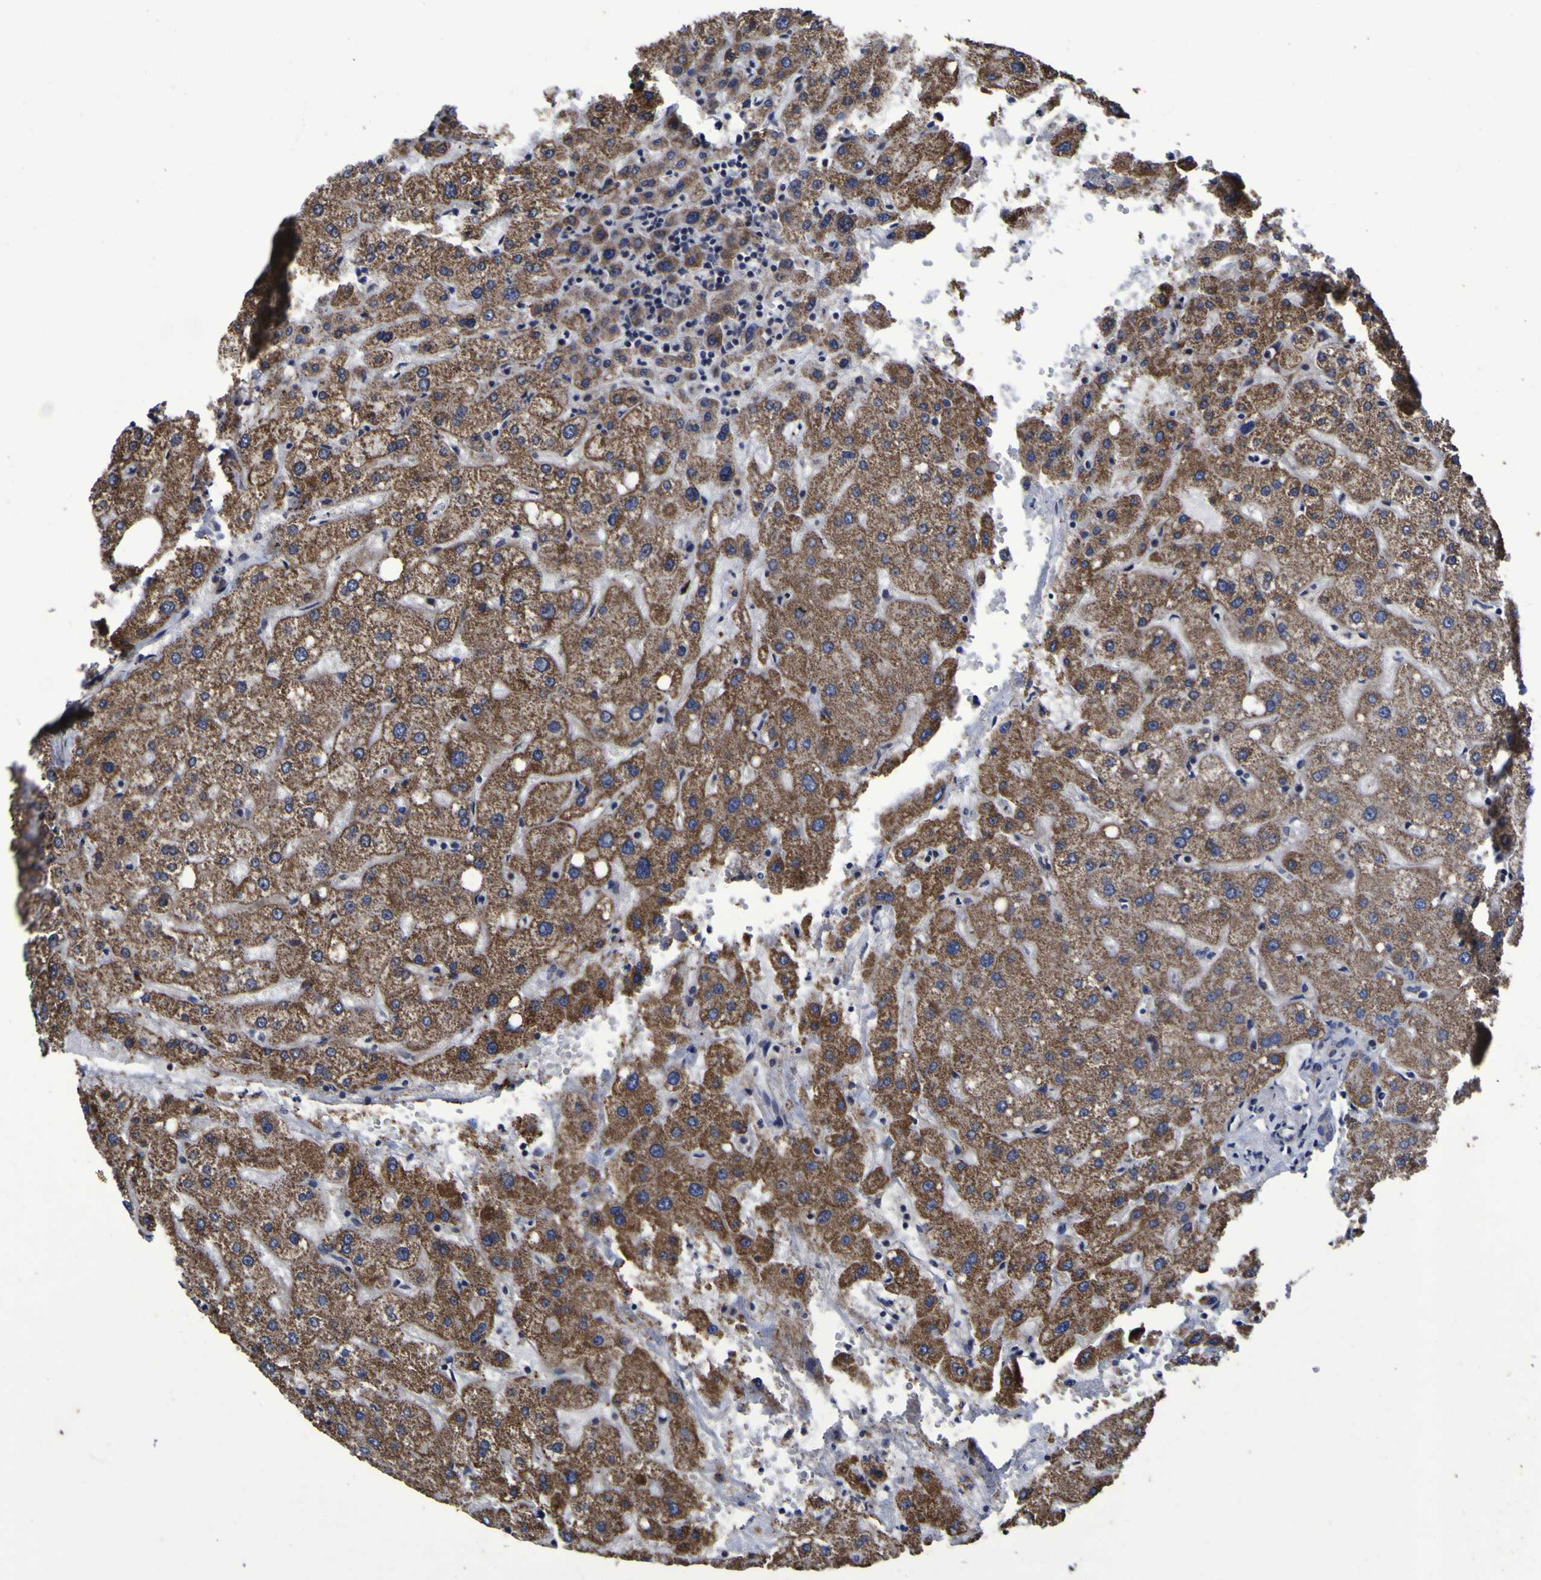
{"staining": {"intensity": "weak", "quantity": ">75%", "location": "cytoplasmic/membranous"}, "tissue": "liver", "cell_type": "Cholangiocytes", "image_type": "normal", "snomed": [{"axis": "morphology", "description": "Normal tissue, NOS"}, {"axis": "topography", "description": "Liver"}], "caption": "Protein positivity by IHC exhibits weak cytoplasmic/membranous staining in about >75% of cholangiocytes in unremarkable liver.", "gene": "P3H1", "patient": {"sex": "male", "age": 73}}